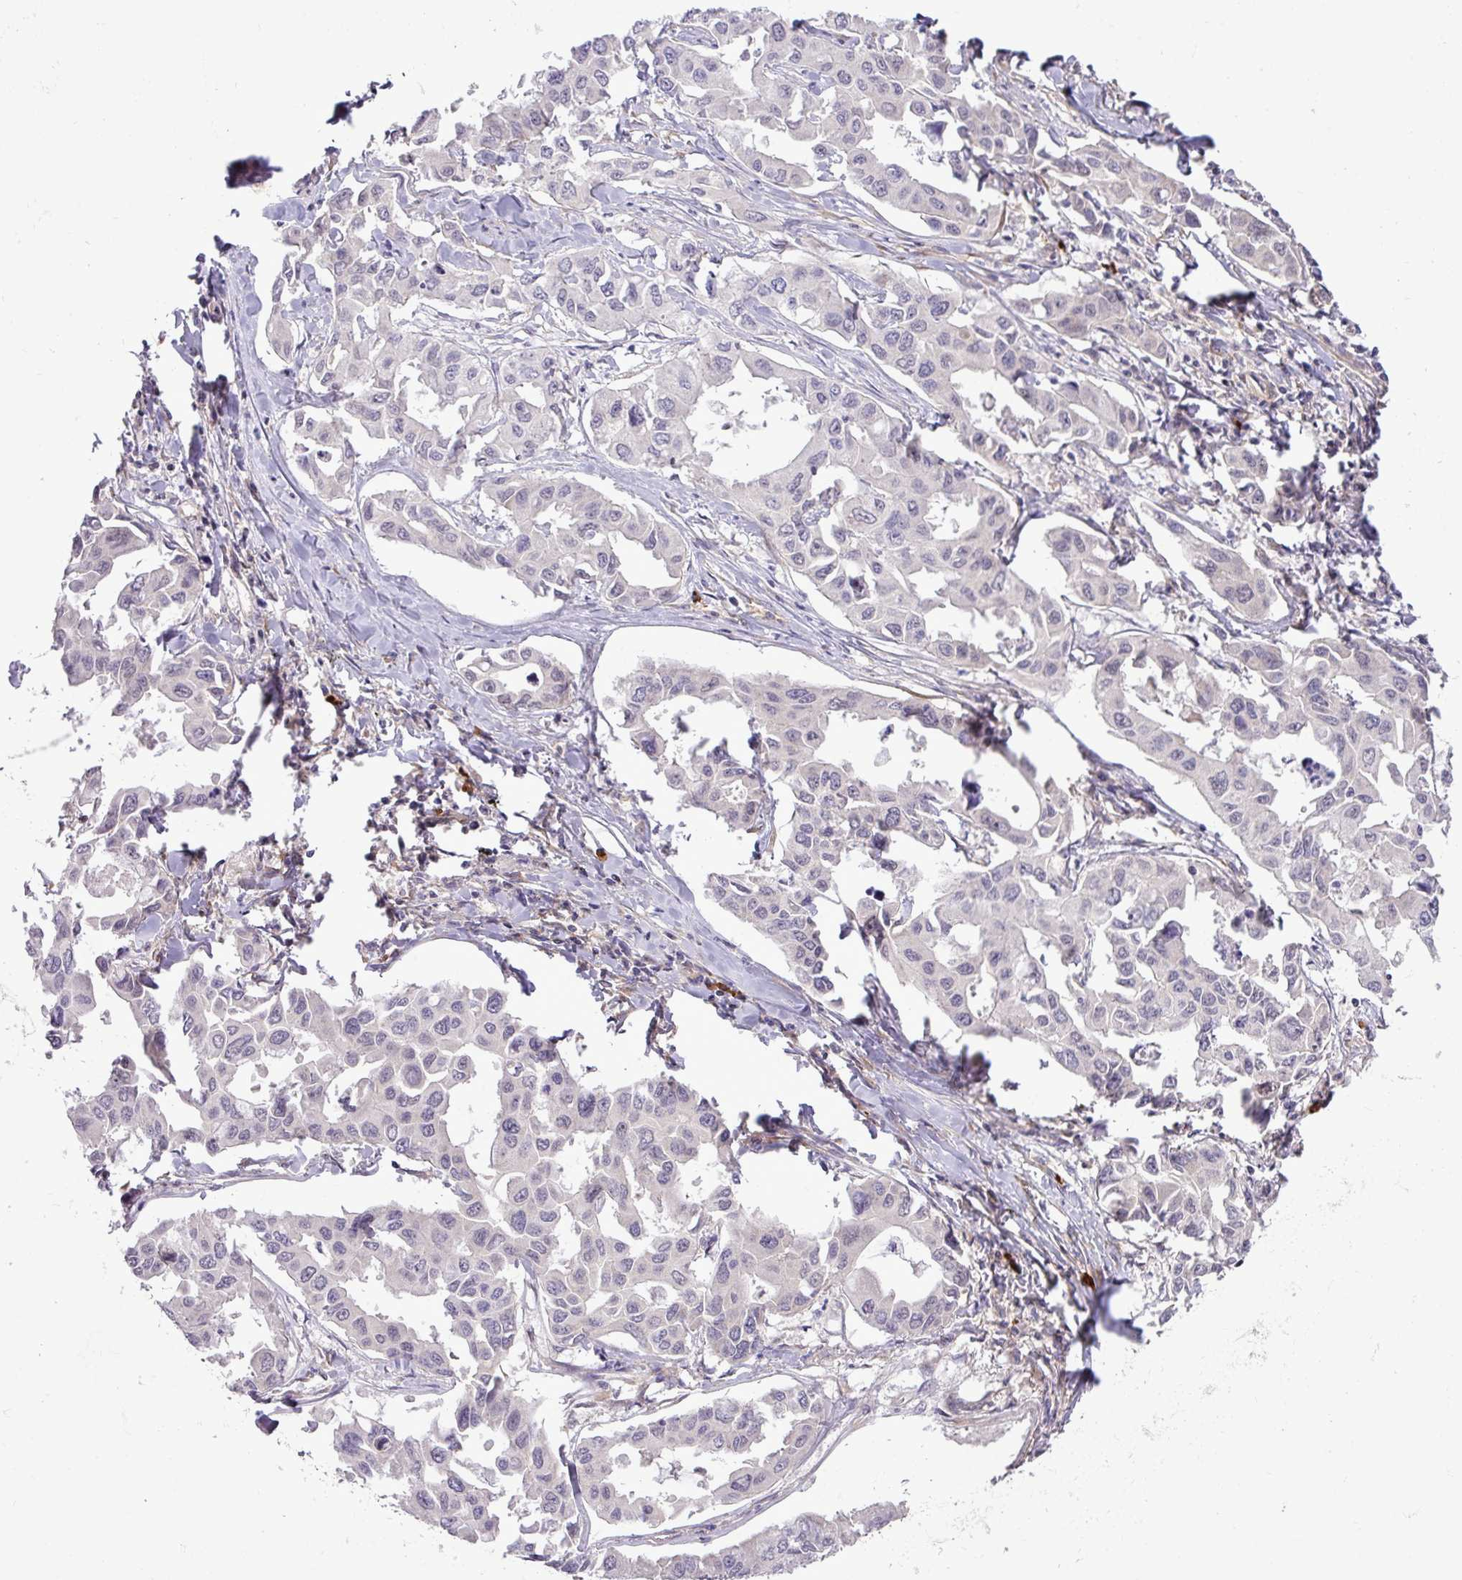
{"staining": {"intensity": "negative", "quantity": "none", "location": "none"}, "tissue": "lung cancer", "cell_type": "Tumor cells", "image_type": "cancer", "snomed": [{"axis": "morphology", "description": "Adenocarcinoma, NOS"}, {"axis": "topography", "description": "Lung"}], "caption": "IHC image of human lung cancer stained for a protein (brown), which exhibits no staining in tumor cells. (DAB immunohistochemistry with hematoxylin counter stain).", "gene": "FAM222B", "patient": {"sex": "male", "age": 64}}